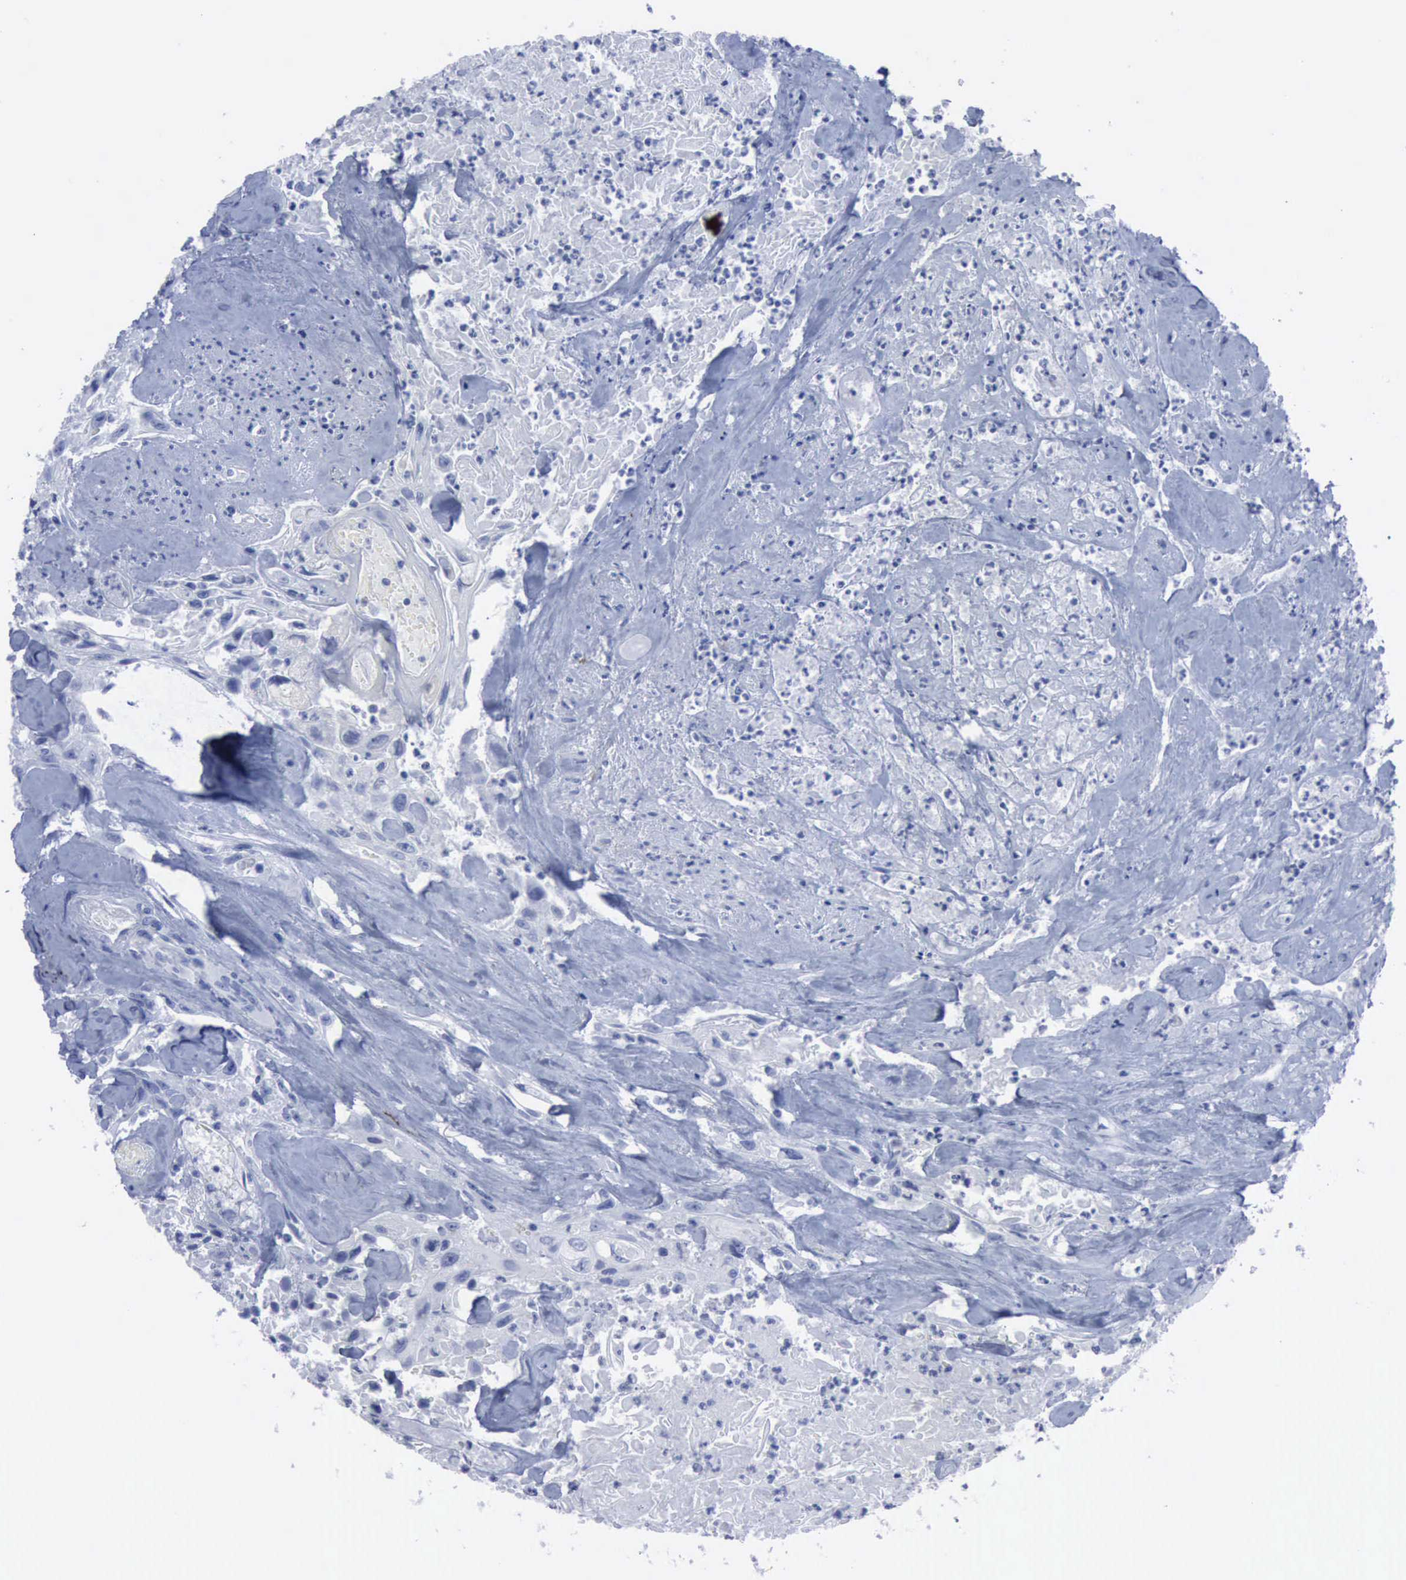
{"staining": {"intensity": "negative", "quantity": "none", "location": "none"}, "tissue": "urothelial cancer", "cell_type": "Tumor cells", "image_type": "cancer", "snomed": [{"axis": "morphology", "description": "Urothelial carcinoma, High grade"}, {"axis": "topography", "description": "Urinary bladder"}], "caption": "There is no significant expression in tumor cells of high-grade urothelial carcinoma. Brightfield microscopy of IHC stained with DAB (3,3'-diaminobenzidine) (brown) and hematoxylin (blue), captured at high magnification.", "gene": "NGFR", "patient": {"sex": "female", "age": 84}}